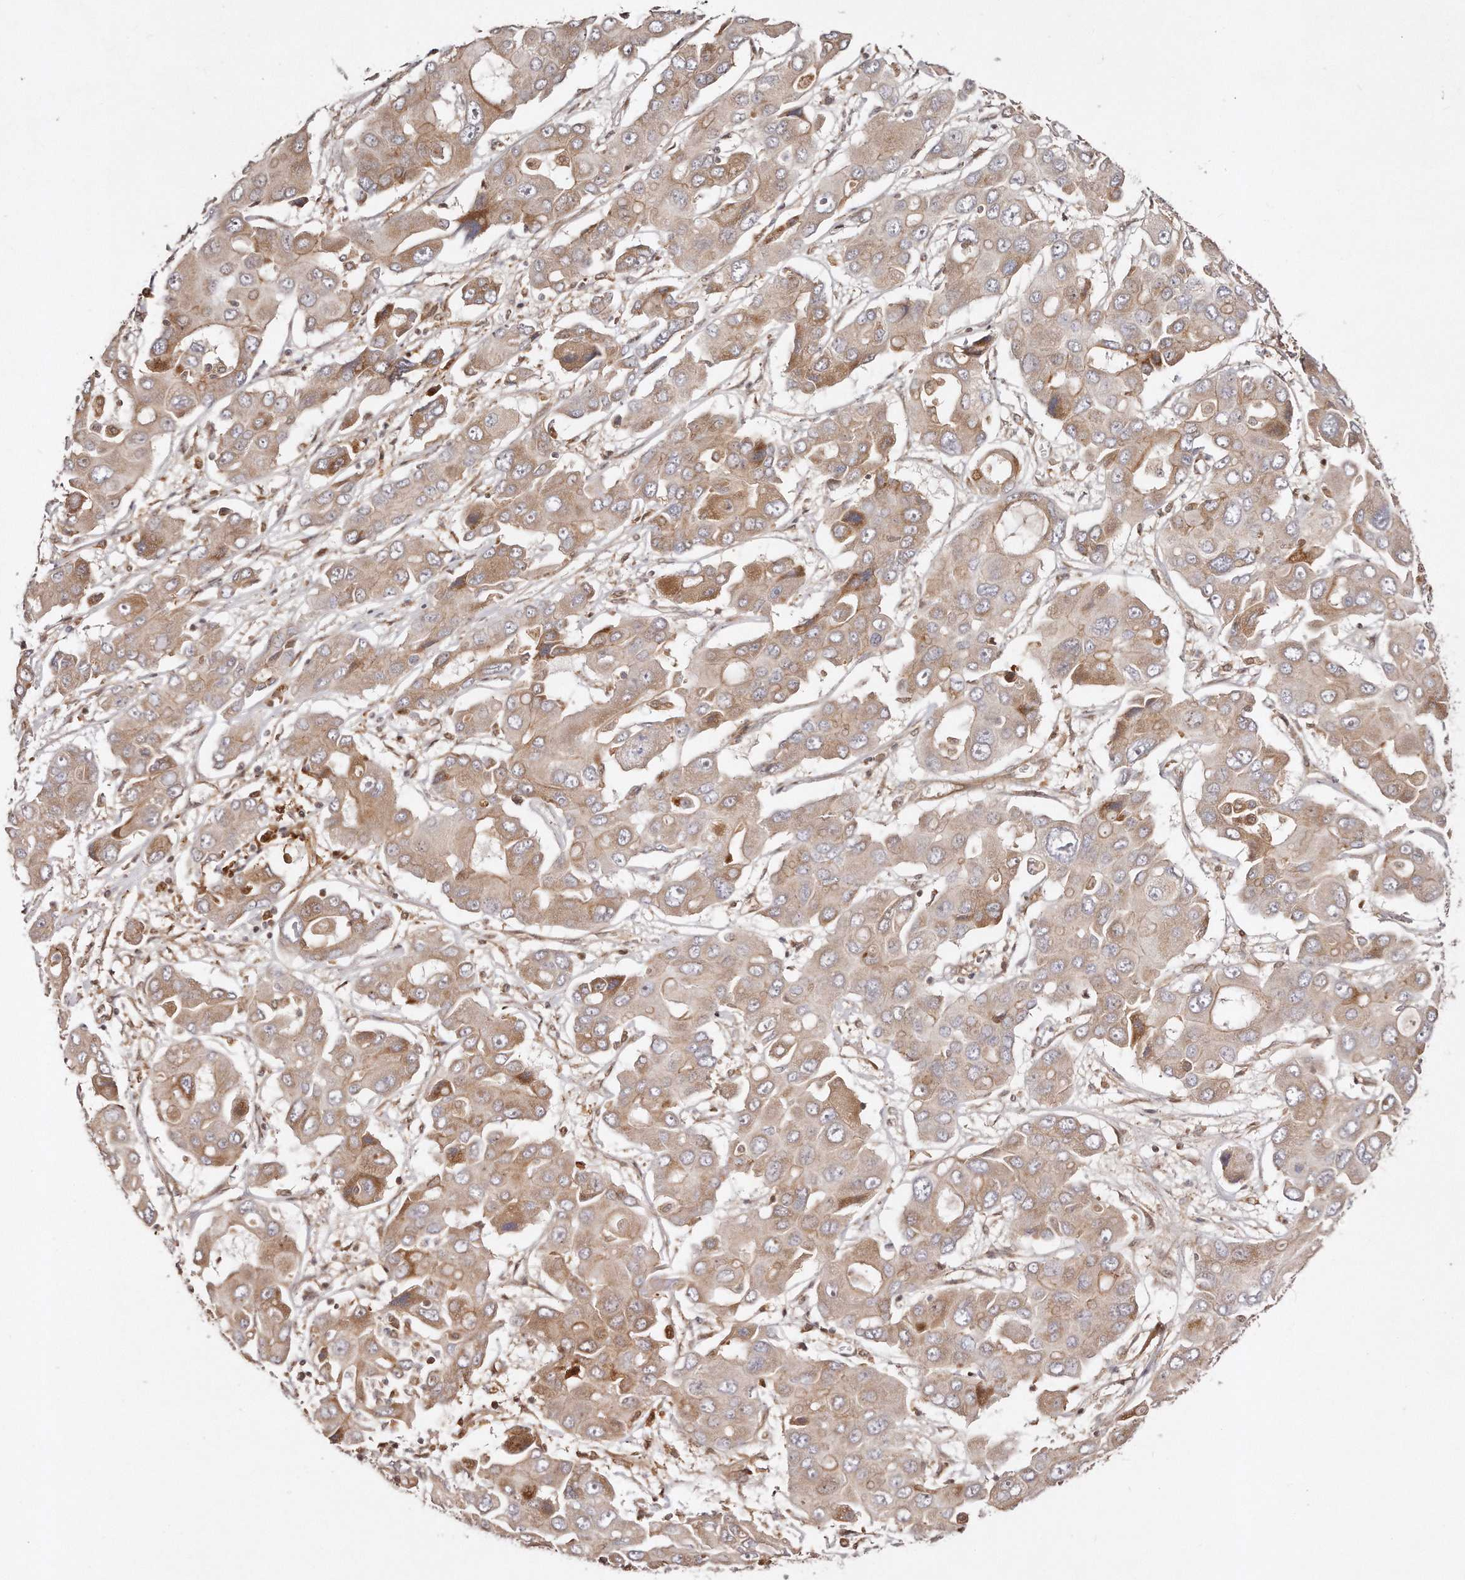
{"staining": {"intensity": "moderate", "quantity": "25%-75%", "location": "cytoplasmic/membranous"}, "tissue": "liver cancer", "cell_type": "Tumor cells", "image_type": "cancer", "snomed": [{"axis": "morphology", "description": "Cholangiocarcinoma"}, {"axis": "topography", "description": "Liver"}], "caption": "A brown stain highlights moderate cytoplasmic/membranous positivity of a protein in human liver cancer tumor cells. The protein of interest is stained brown, and the nuclei are stained in blue (DAB (3,3'-diaminobenzidine) IHC with brightfield microscopy, high magnification).", "gene": "GBP4", "patient": {"sex": "male", "age": 67}}